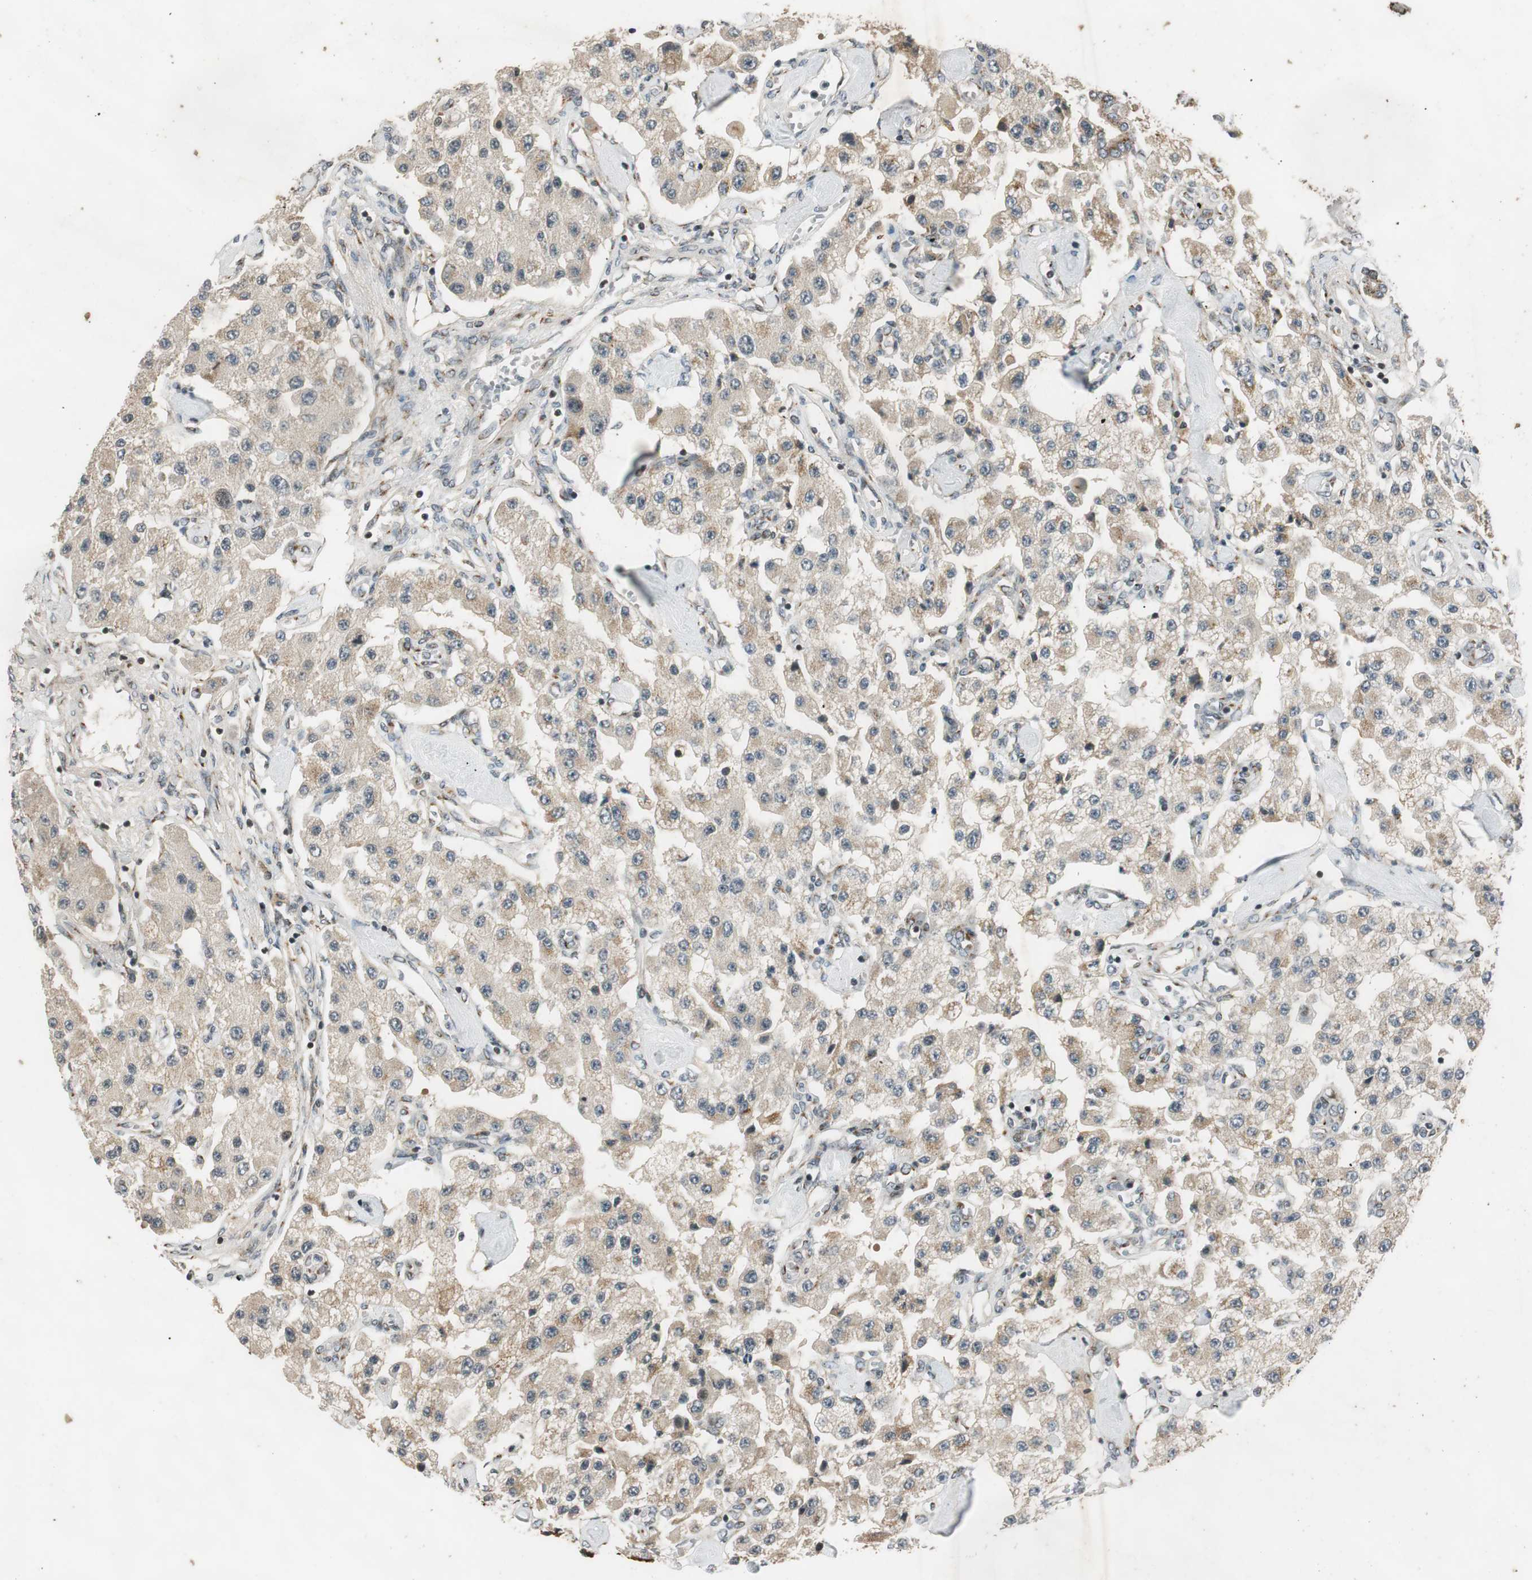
{"staining": {"intensity": "weak", "quantity": "25%-75%", "location": "cytoplasmic/membranous"}, "tissue": "carcinoid", "cell_type": "Tumor cells", "image_type": "cancer", "snomed": [{"axis": "morphology", "description": "Carcinoid, malignant, NOS"}, {"axis": "topography", "description": "Pancreas"}], "caption": "The photomicrograph exhibits a brown stain indicating the presence of a protein in the cytoplasmic/membranous of tumor cells in carcinoid. (IHC, brightfield microscopy, high magnification).", "gene": "NEO1", "patient": {"sex": "male", "age": 41}}